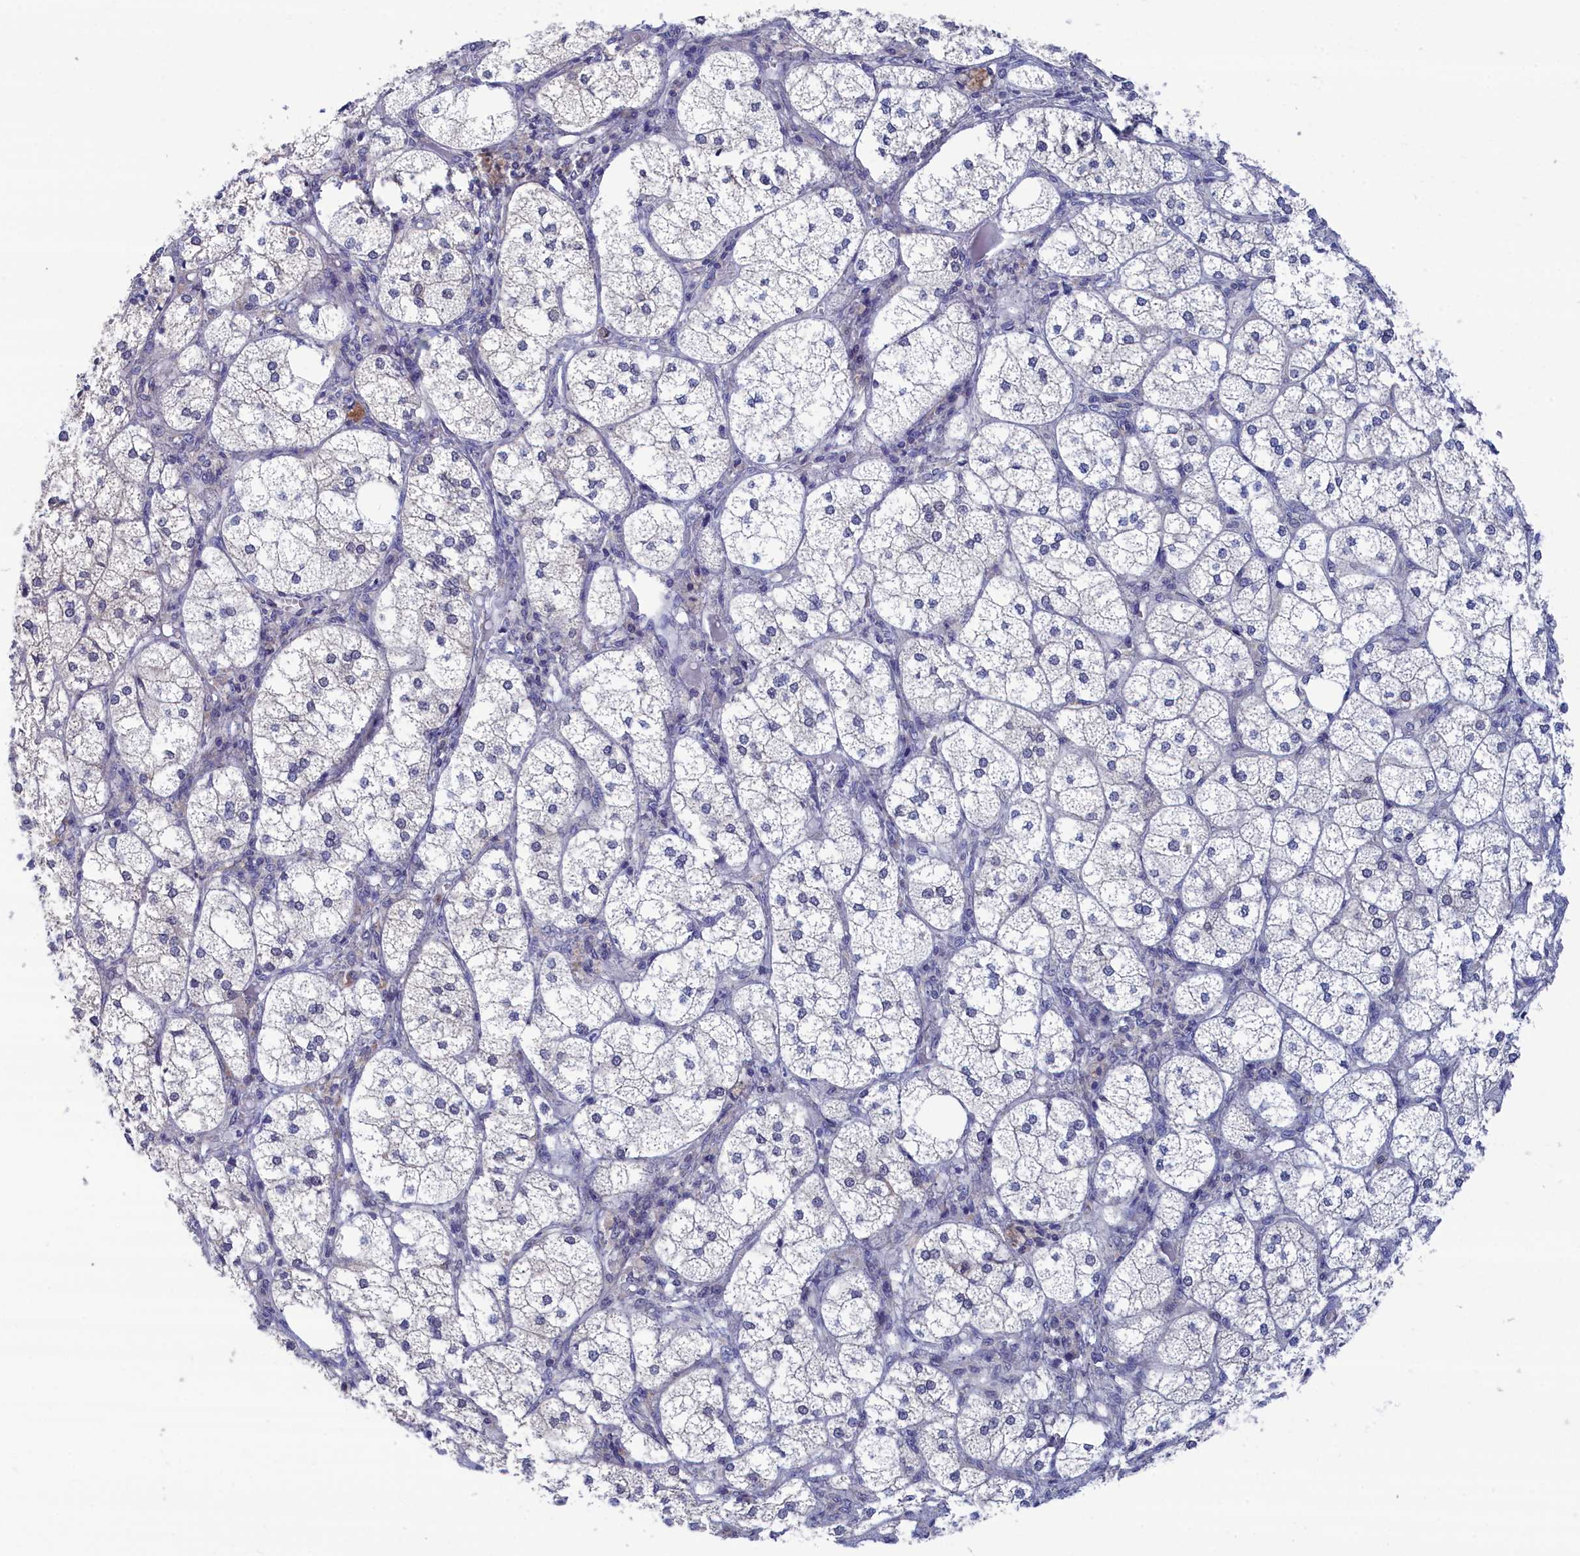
{"staining": {"intensity": "moderate", "quantity": "<25%", "location": "cytoplasmic/membranous"}, "tissue": "adrenal gland", "cell_type": "Glandular cells", "image_type": "normal", "snomed": [{"axis": "morphology", "description": "Normal tissue, NOS"}, {"axis": "topography", "description": "Adrenal gland"}], "caption": "Immunohistochemical staining of unremarkable adrenal gland exhibits moderate cytoplasmic/membranous protein expression in about <25% of glandular cells.", "gene": "PGP", "patient": {"sex": "female", "age": 61}}